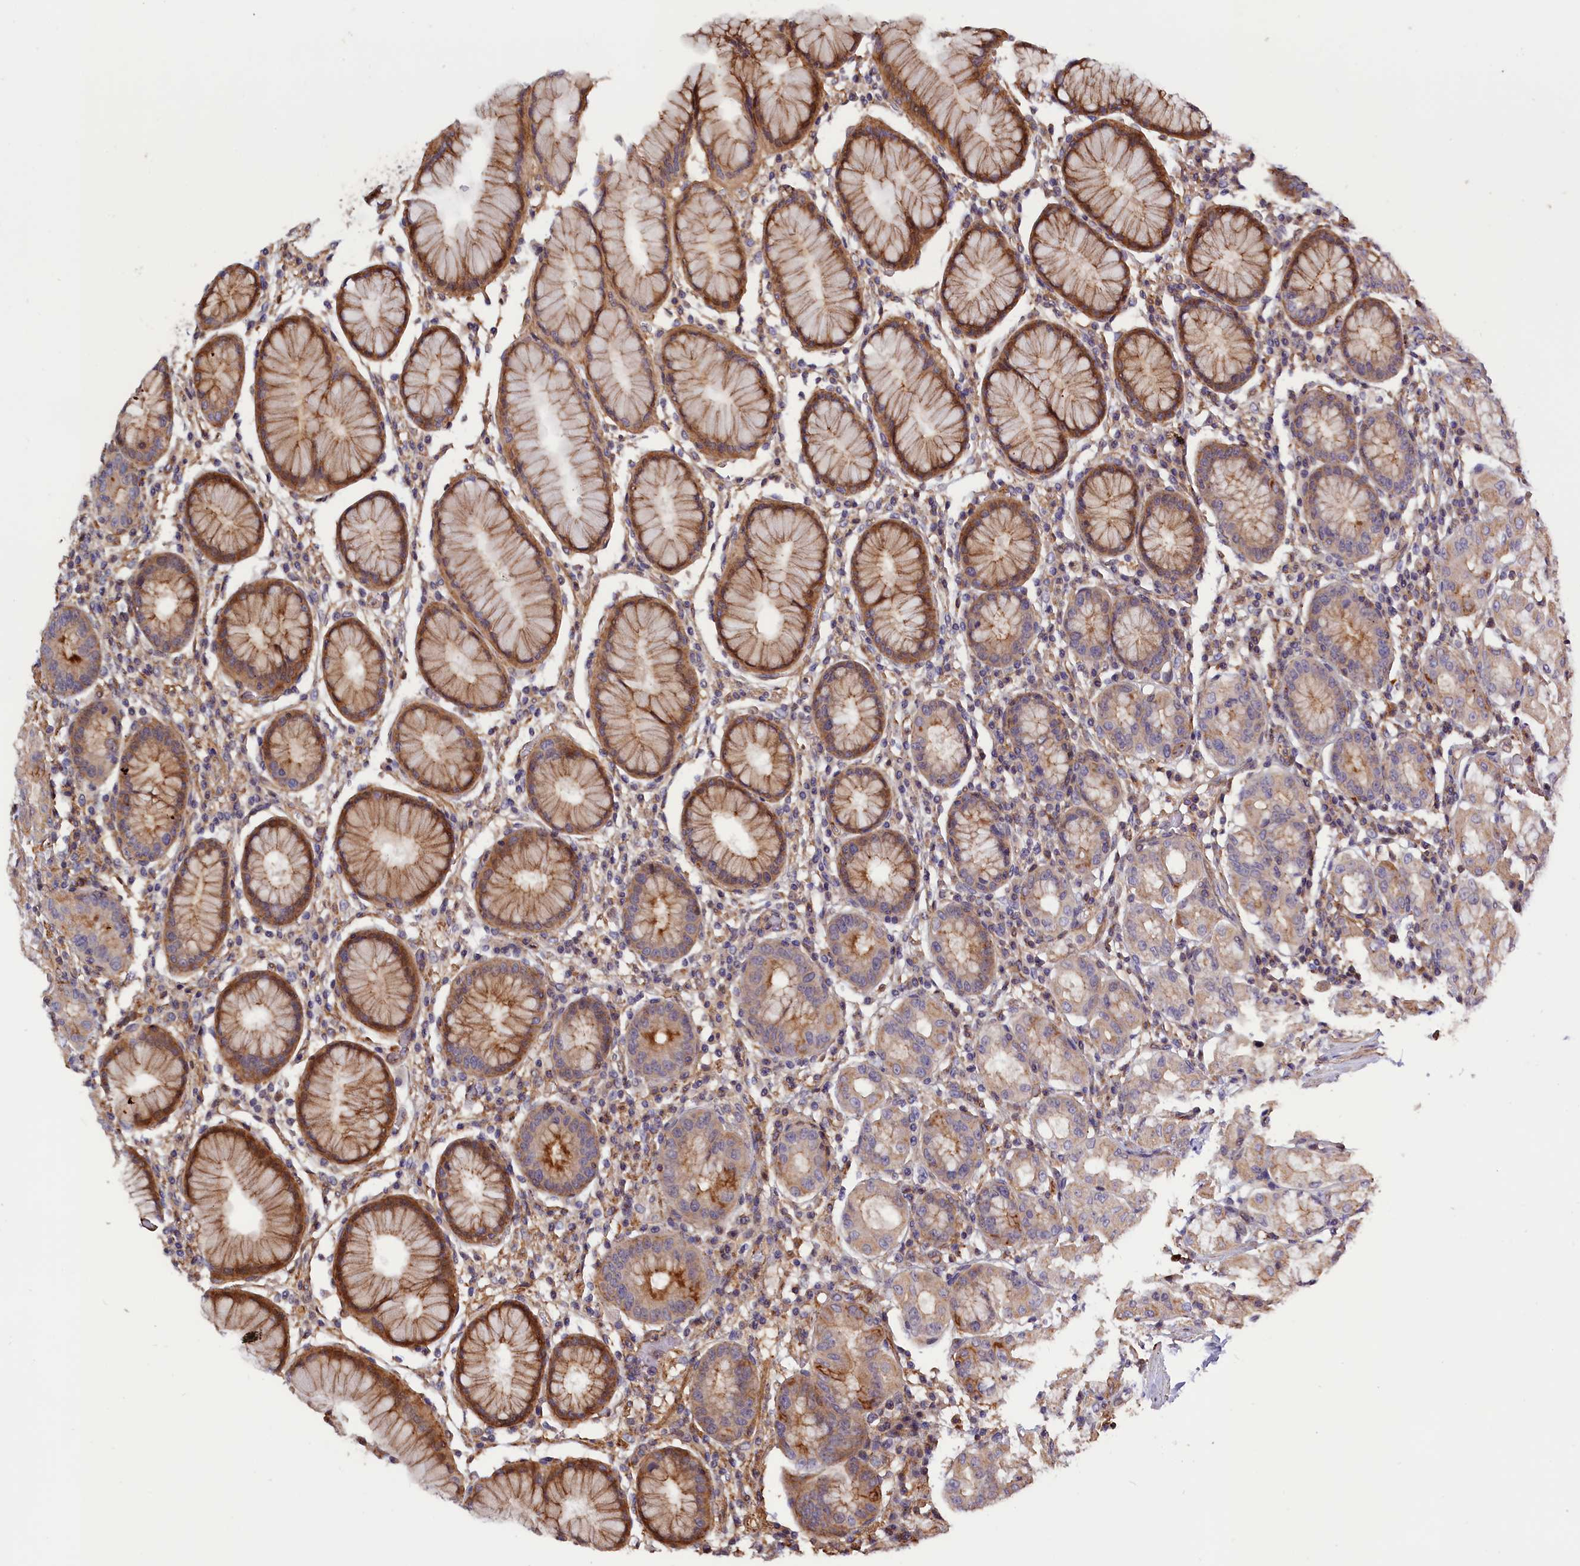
{"staining": {"intensity": "moderate", "quantity": "25%-75%", "location": "cytoplasmic/membranous"}, "tissue": "stomach", "cell_type": "Glandular cells", "image_type": "normal", "snomed": [{"axis": "morphology", "description": "Normal tissue, NOS"}, {"axis": "topography", "description": "Stomach"}, {"axis": "topography", "description": "Stomach, lower"}], "caption": "This is an image of immunohistochemistry staining of benign stomach, which shows moderate staining in the cytoplasmic/membranous of glandular cells.", "gene": "ANKRD27", "patient": {"sex": "female", "age": 56}}